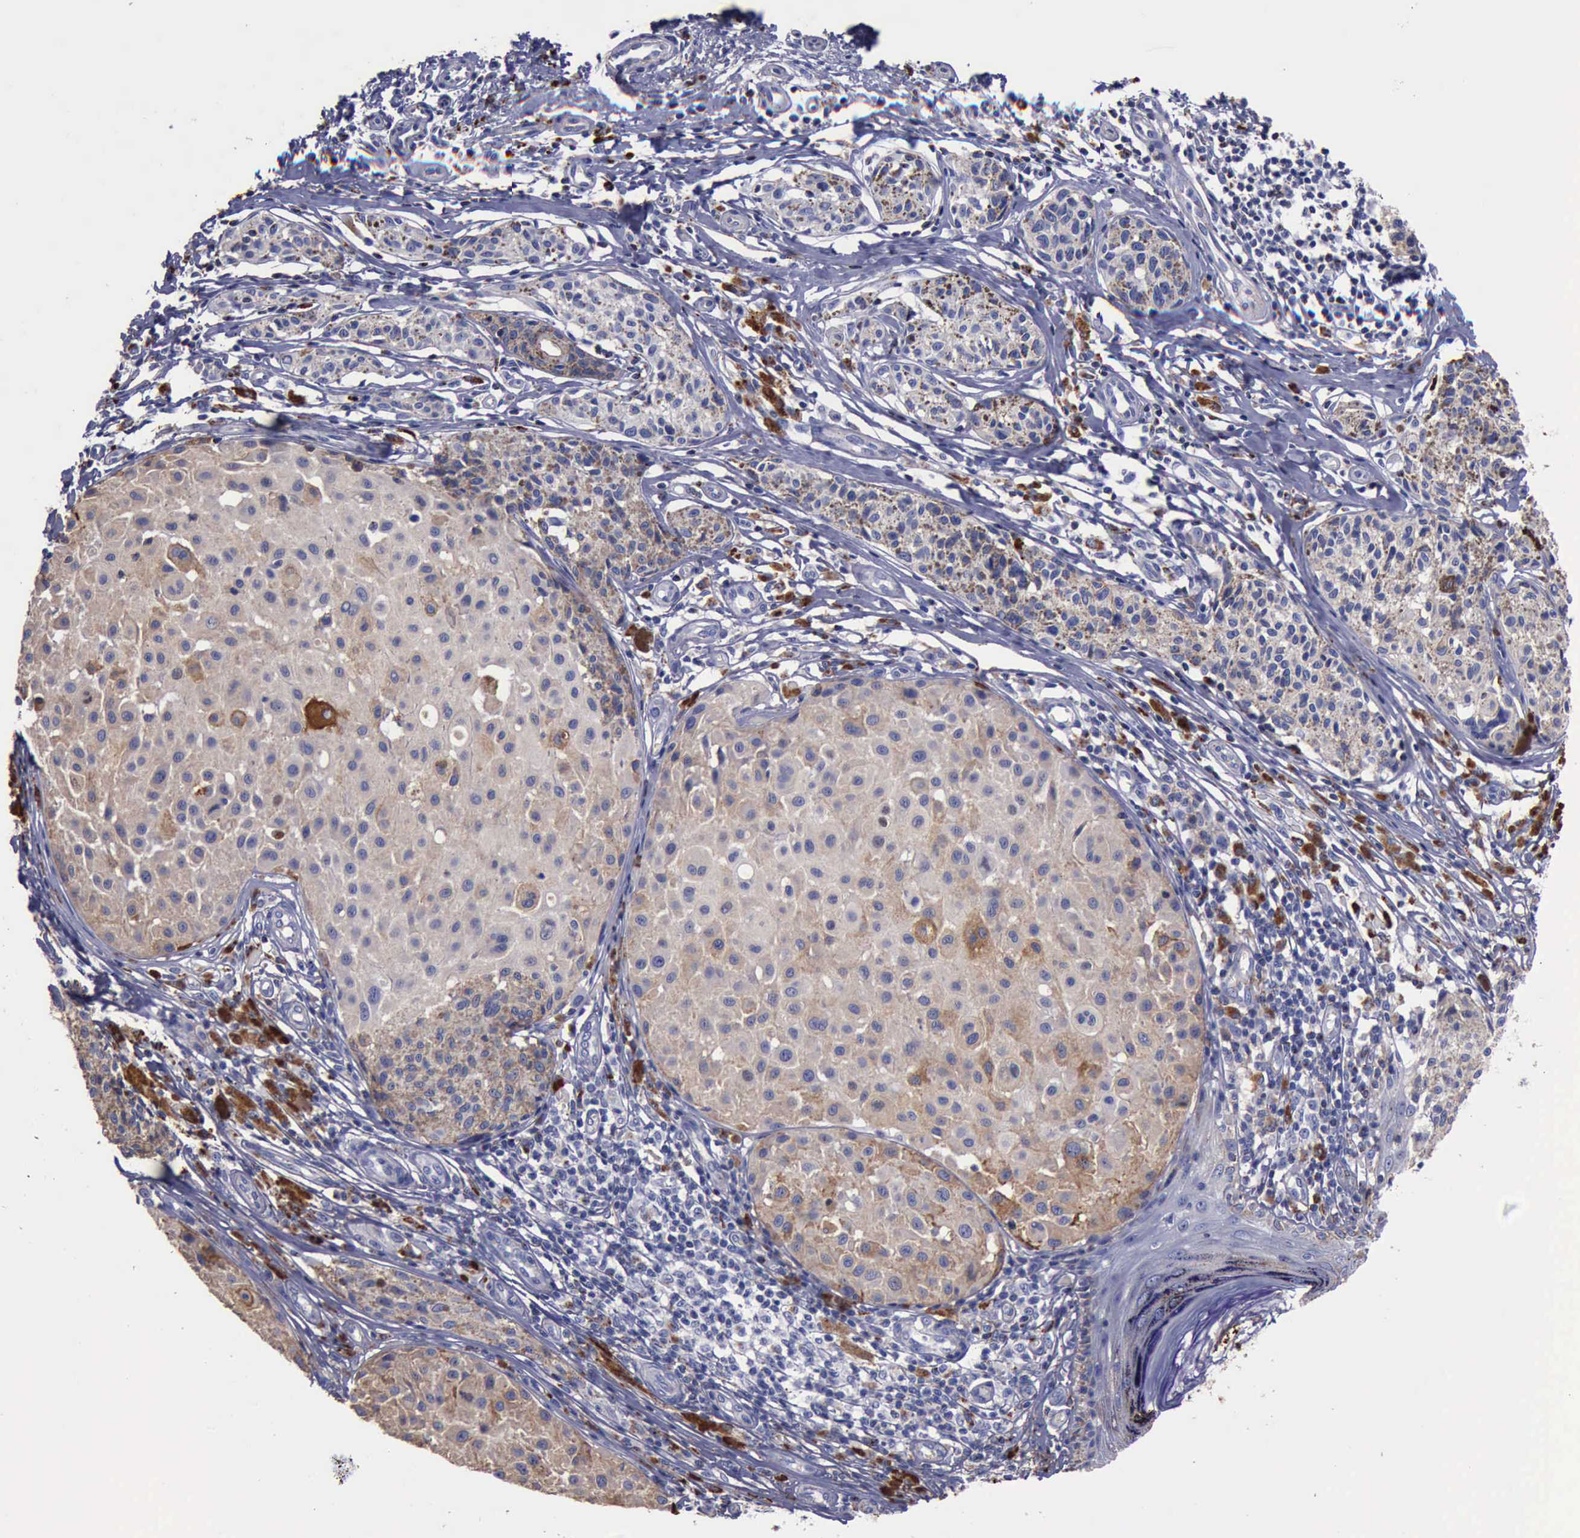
{"staining": {"intensity": "weak", "quantity": ">75%", "location": "cytoplasmic/membranous"}, "tissue": "melanoma", "cell_type": "Tumor cells", "image_type": "cancer", "snomed": [{"axis": "morphology", "description": "Malignant melanoma, NOS"}, {"axis": "topography", "description": "Skin"}], "caption": "Protein expression analysis of melanoma shows weak cytoplasmic/membranous positivity in approximately >75% of tumor cells. (DAB IHC with brightfield microscopy, high magnification).", "gene": "CTSD", "patient": {"sex": "male", "age": 36}}